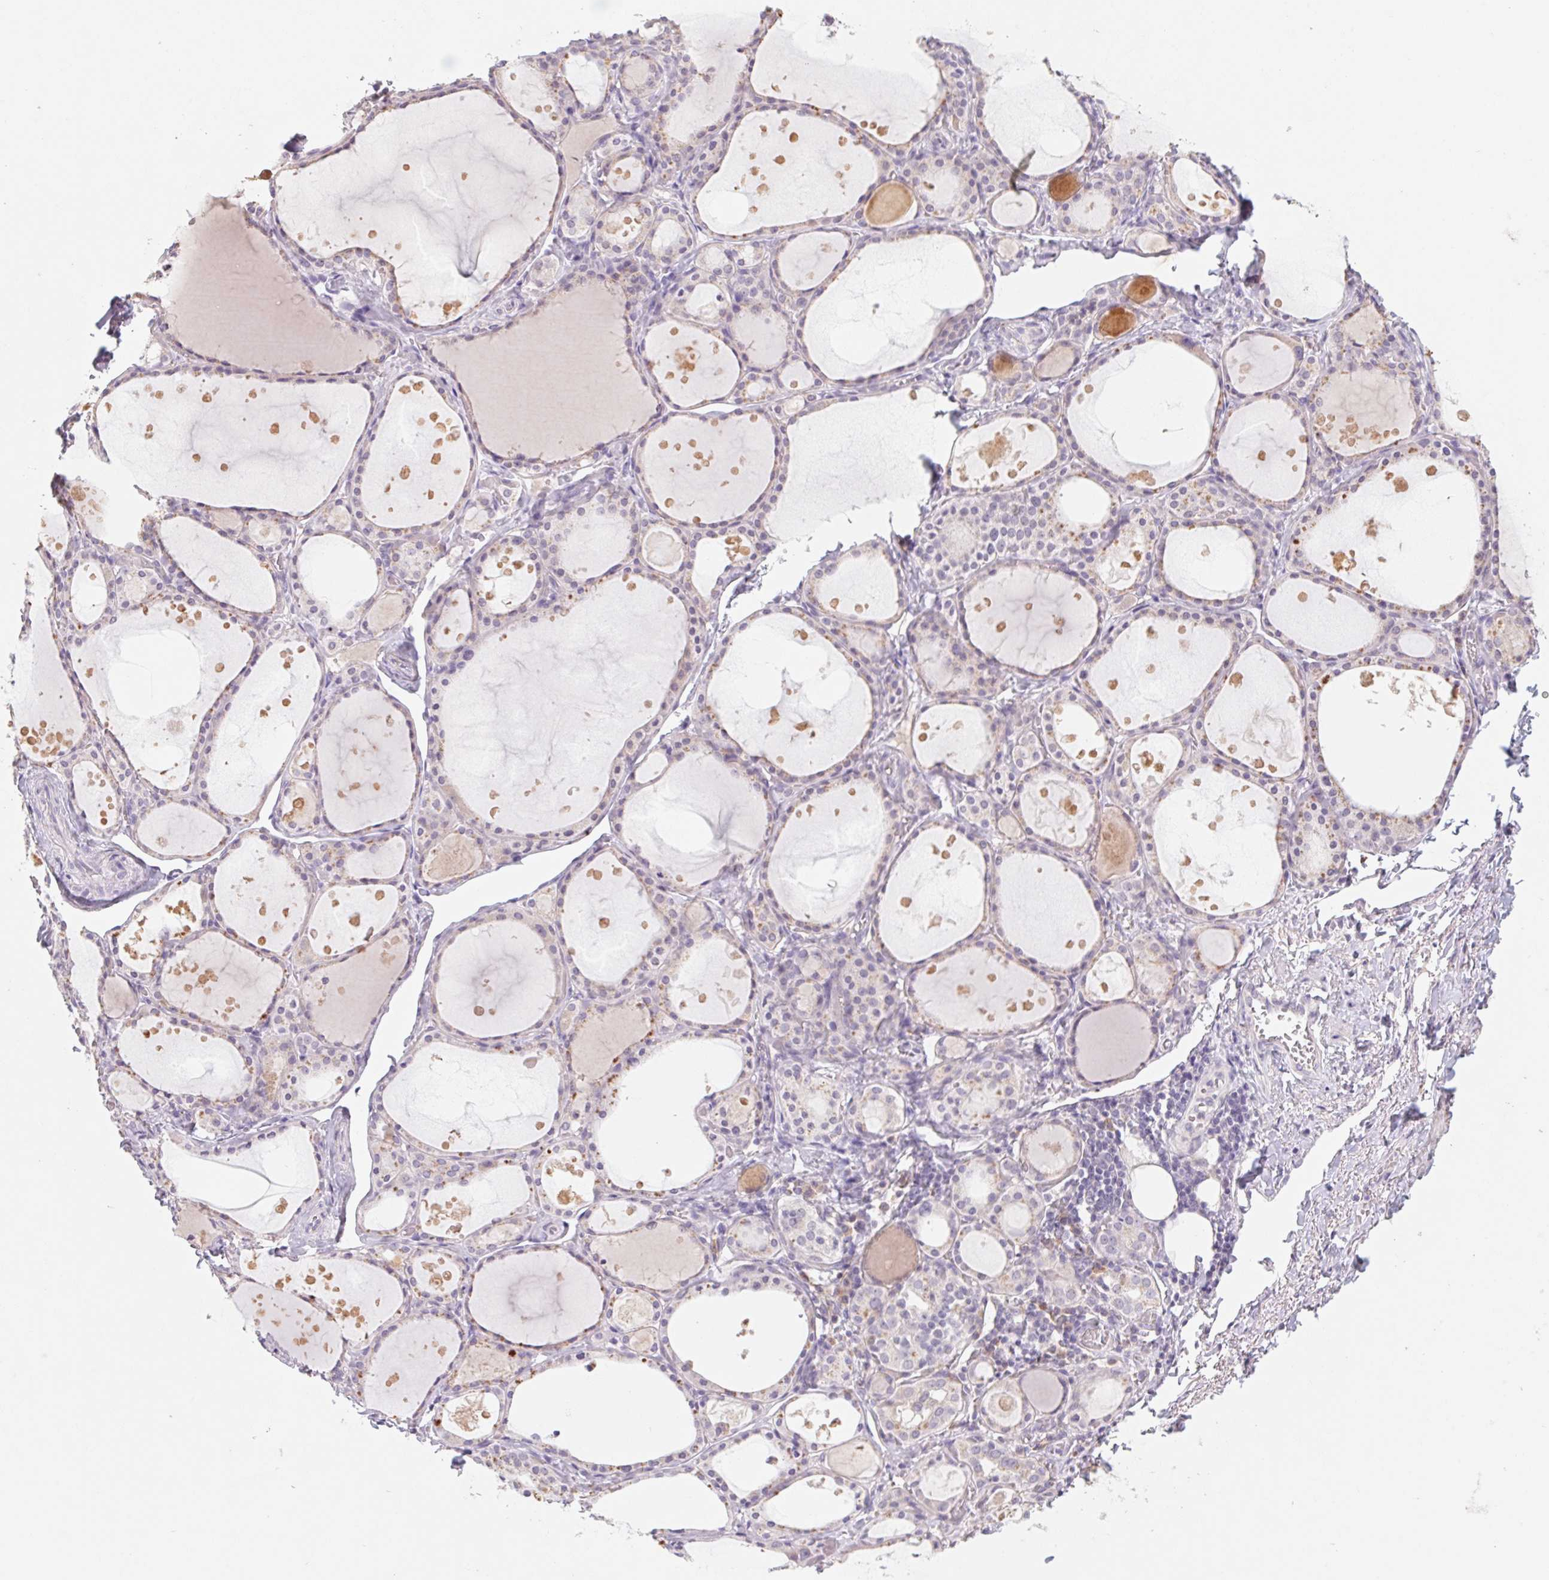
{"staining": {"intensity": "negative", "quantity": "none", "location": "none"}, "tissue": "thyroid gland", "cell_type": "Glandular cells", "image_type": "normal", "snomed": [{"axis": "morphology", "description": "Normal tissue, NOS"}, {"axis": "topography", "description": "Thyroid gland"}], "caption": "IHC micrograph of benign thyroid gland stained for a protein (brown), which demonstrates no staining in glandular cells. The staining is performed using DAB brown chromogen with nuclei counter-stained in using hematoxylin.", "gene": "PNMA8B", "patient": {"sex": "male", "age": 68}}